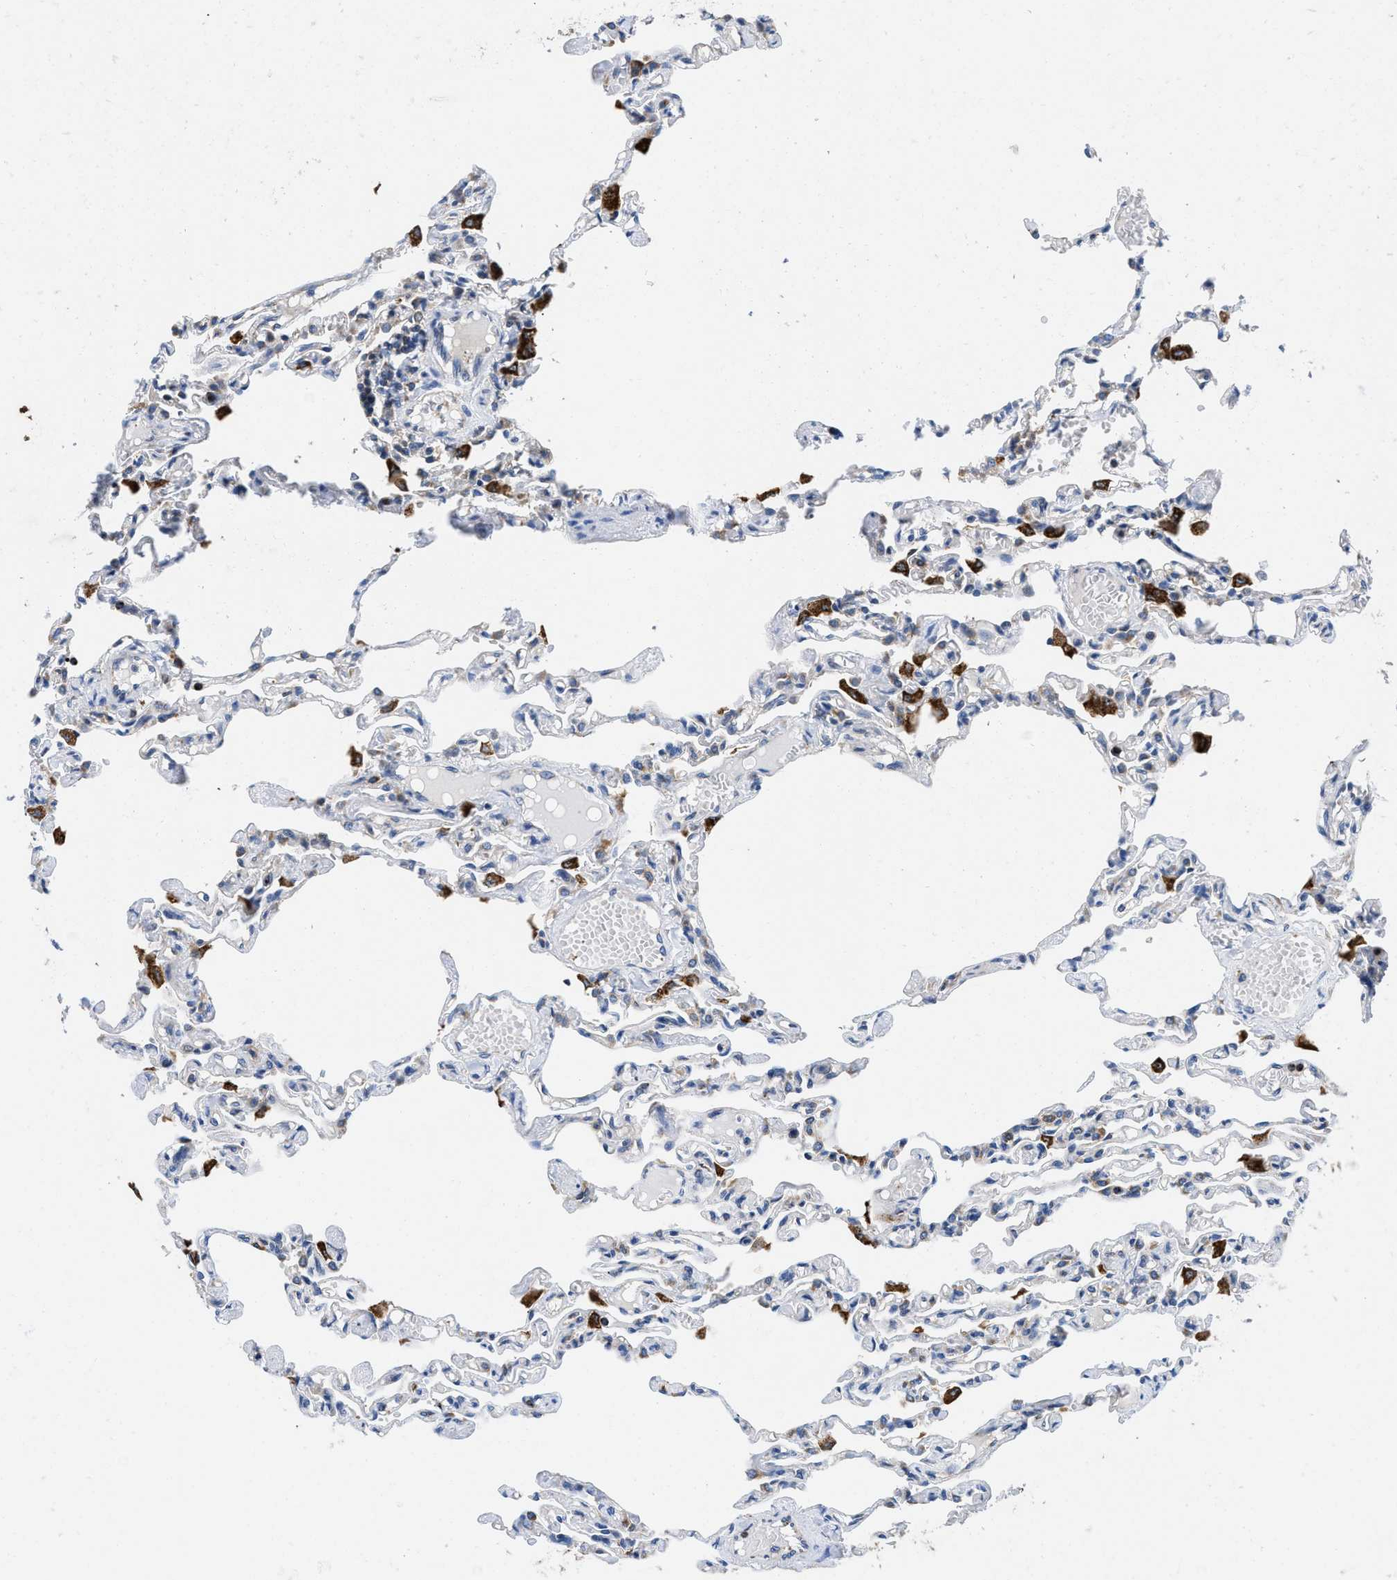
{"staining": {"intensity": "weak", "quantity": "<25%", "location": "cytoplasmic/membranous"}, "tissue": "lung", "cell_type": "Alveolar cells", "image_type": "normal", "snomed": [{"axis": "morphology", "description": "Normal tissue, NOS"}, {"axis": "topography", "description": "Lung"}], "caption": "Alveolar cells are negative for brown protein staining in normal lung. The staining is performed using DAB brown chromogen with nuclei counter-stained in using hematoxylin.", "gene": "ENPP4", "patient": {"sex": "male", "age": 21}}